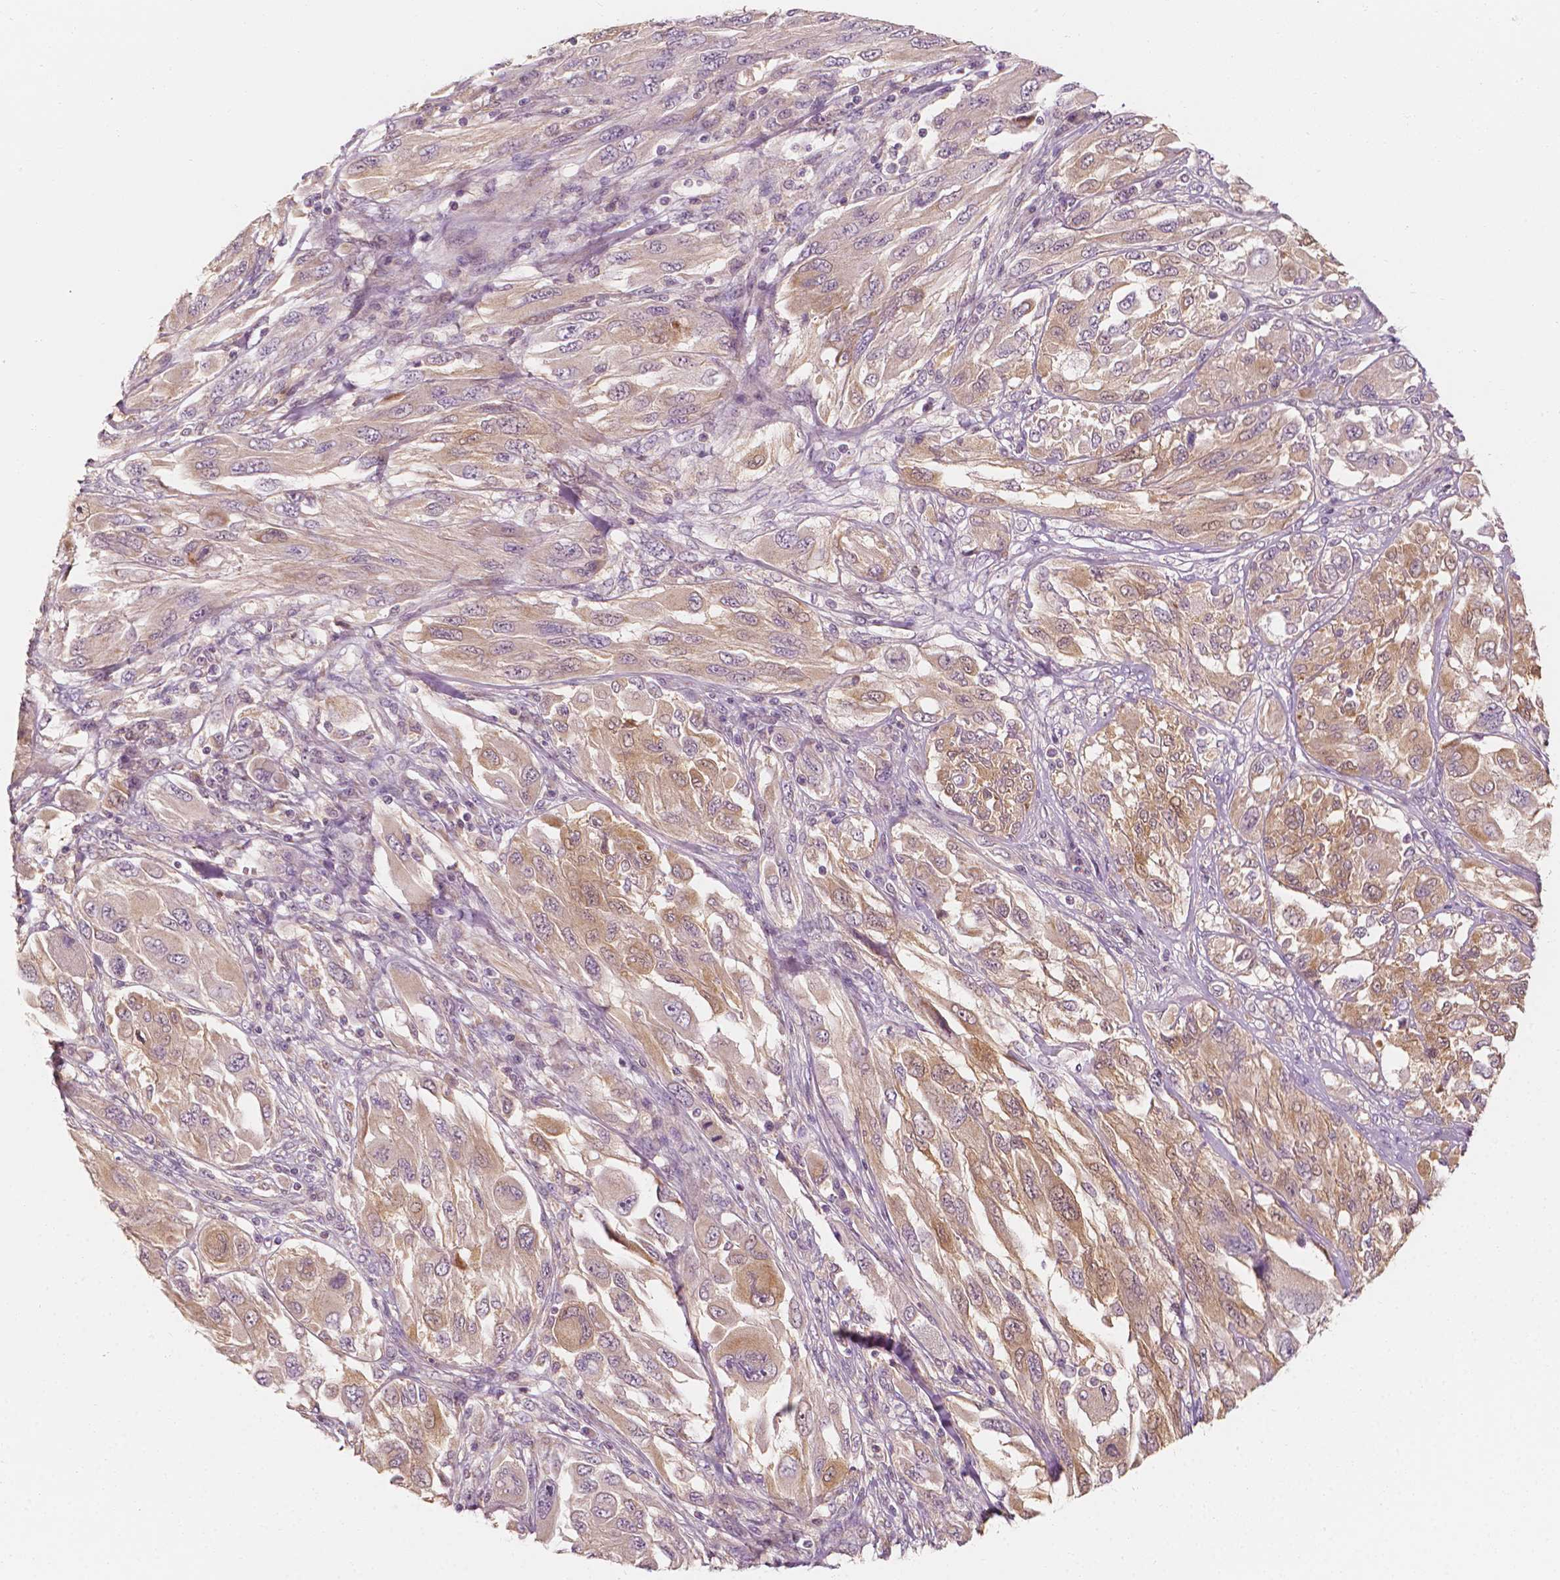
{"staining": {"intensity": "moderate", "quantity": "<25%", "location": "cytoplasmic/membranous"}, "tissue": "melanoma", "cell_type": "Tumor cells", "image_type": "cancer", "snomed": [{"axis": "morphology", "description": "Malignant melanoma, NOS"}, {"axis": "topography", "description": "Skin"}], "caption": "IHC (DAB) staining of melanoma exhibits moderate cytoplasmic/membranous protein expression in about <25% of tumor cells.", "gene": "SHPK", "patient": {"sex": "female", "age": 91}}